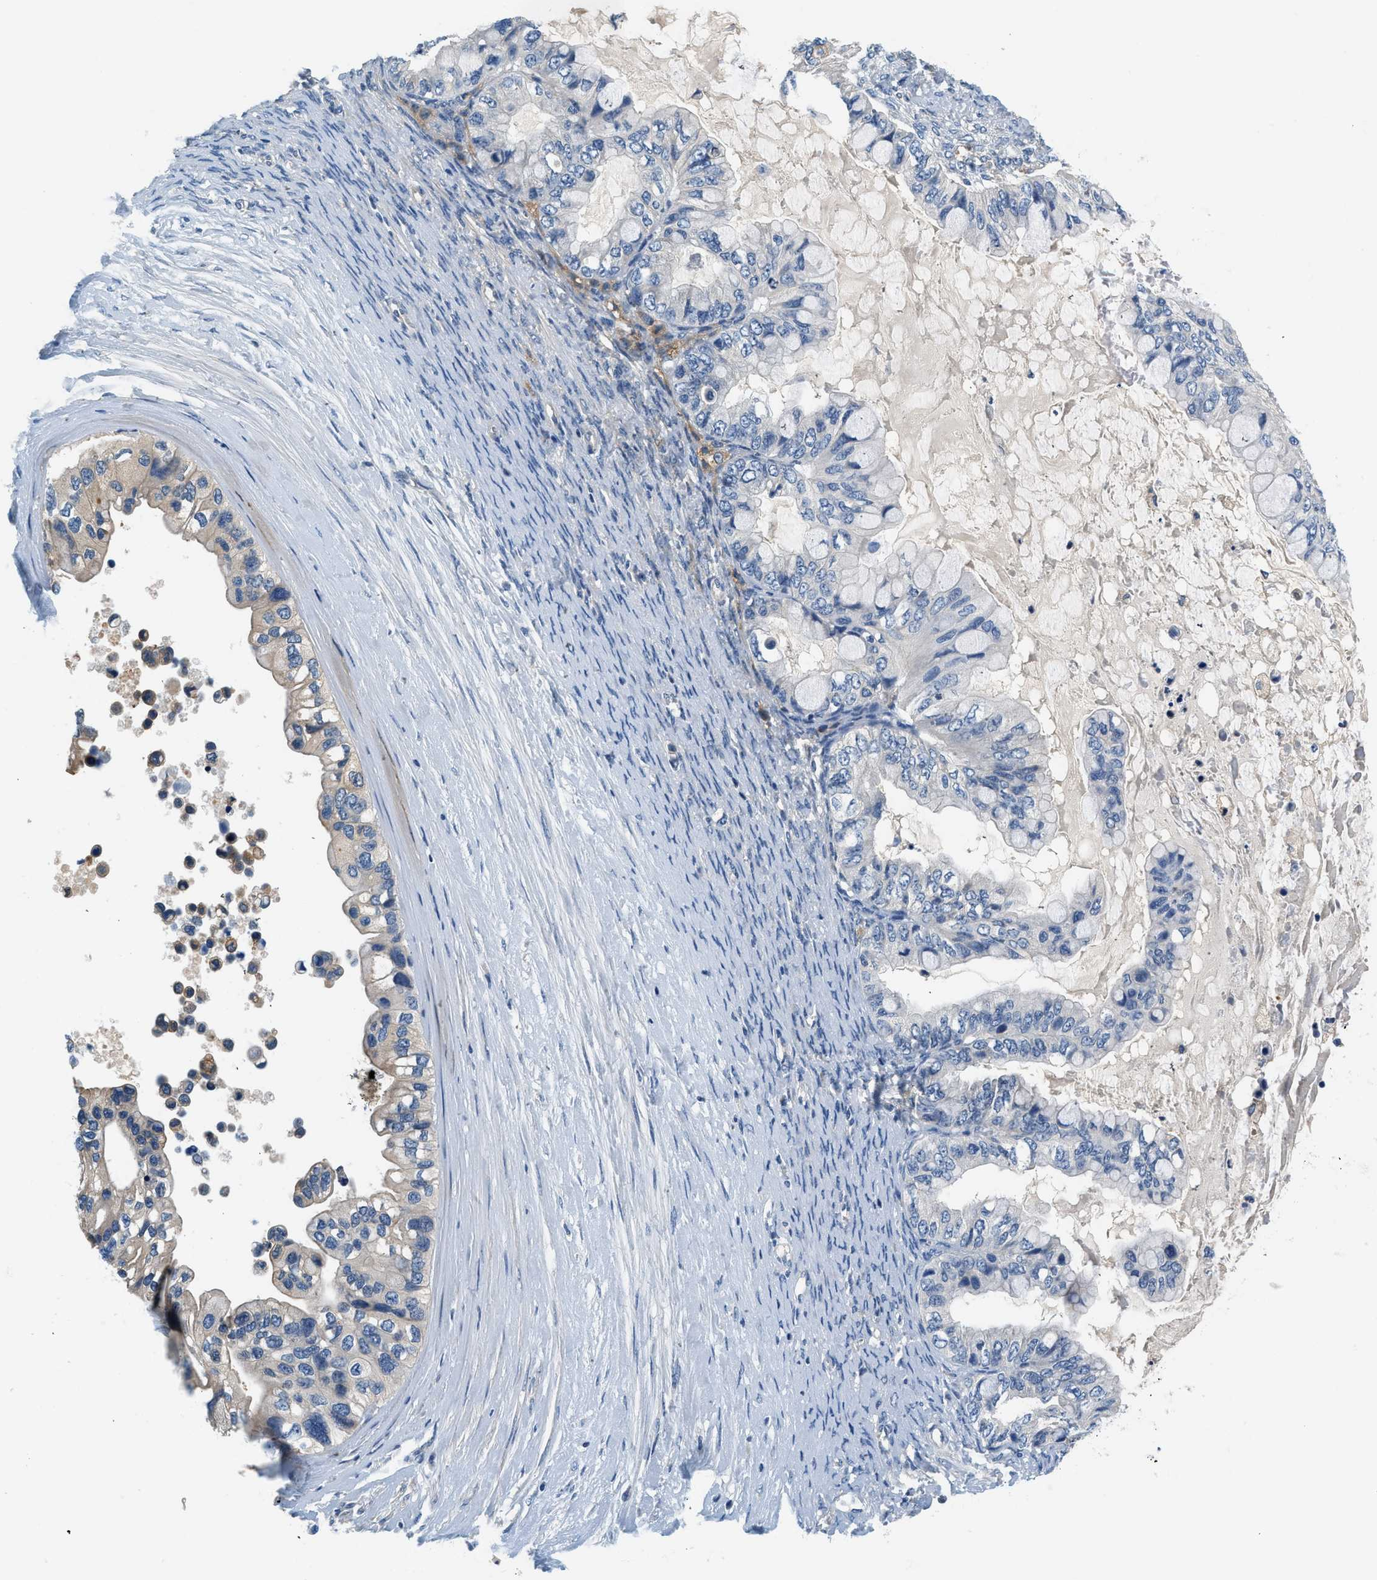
{"staining": {"intensity": "negative", "quantity": "none", "location": "none"}, "tissue": "ovarian cancer", "cell_type": "Tumor cells", "image_type": "cancer", "snomed": [{"axis": "morphology", "description": "Cystadenocarcinoma, mucinous, NOS"}, {"axis": "topography", "description": "Ovary"}], "caption": "IHC histopathology image of neoplastic tissue: human ovarian cancer stained with DAB (3,3'-diaminobenzidine) reveals no significant protein positivity in tumor cells.", "gene": "SLC35E1", "patient": {"sex": "female", "age": 80}}